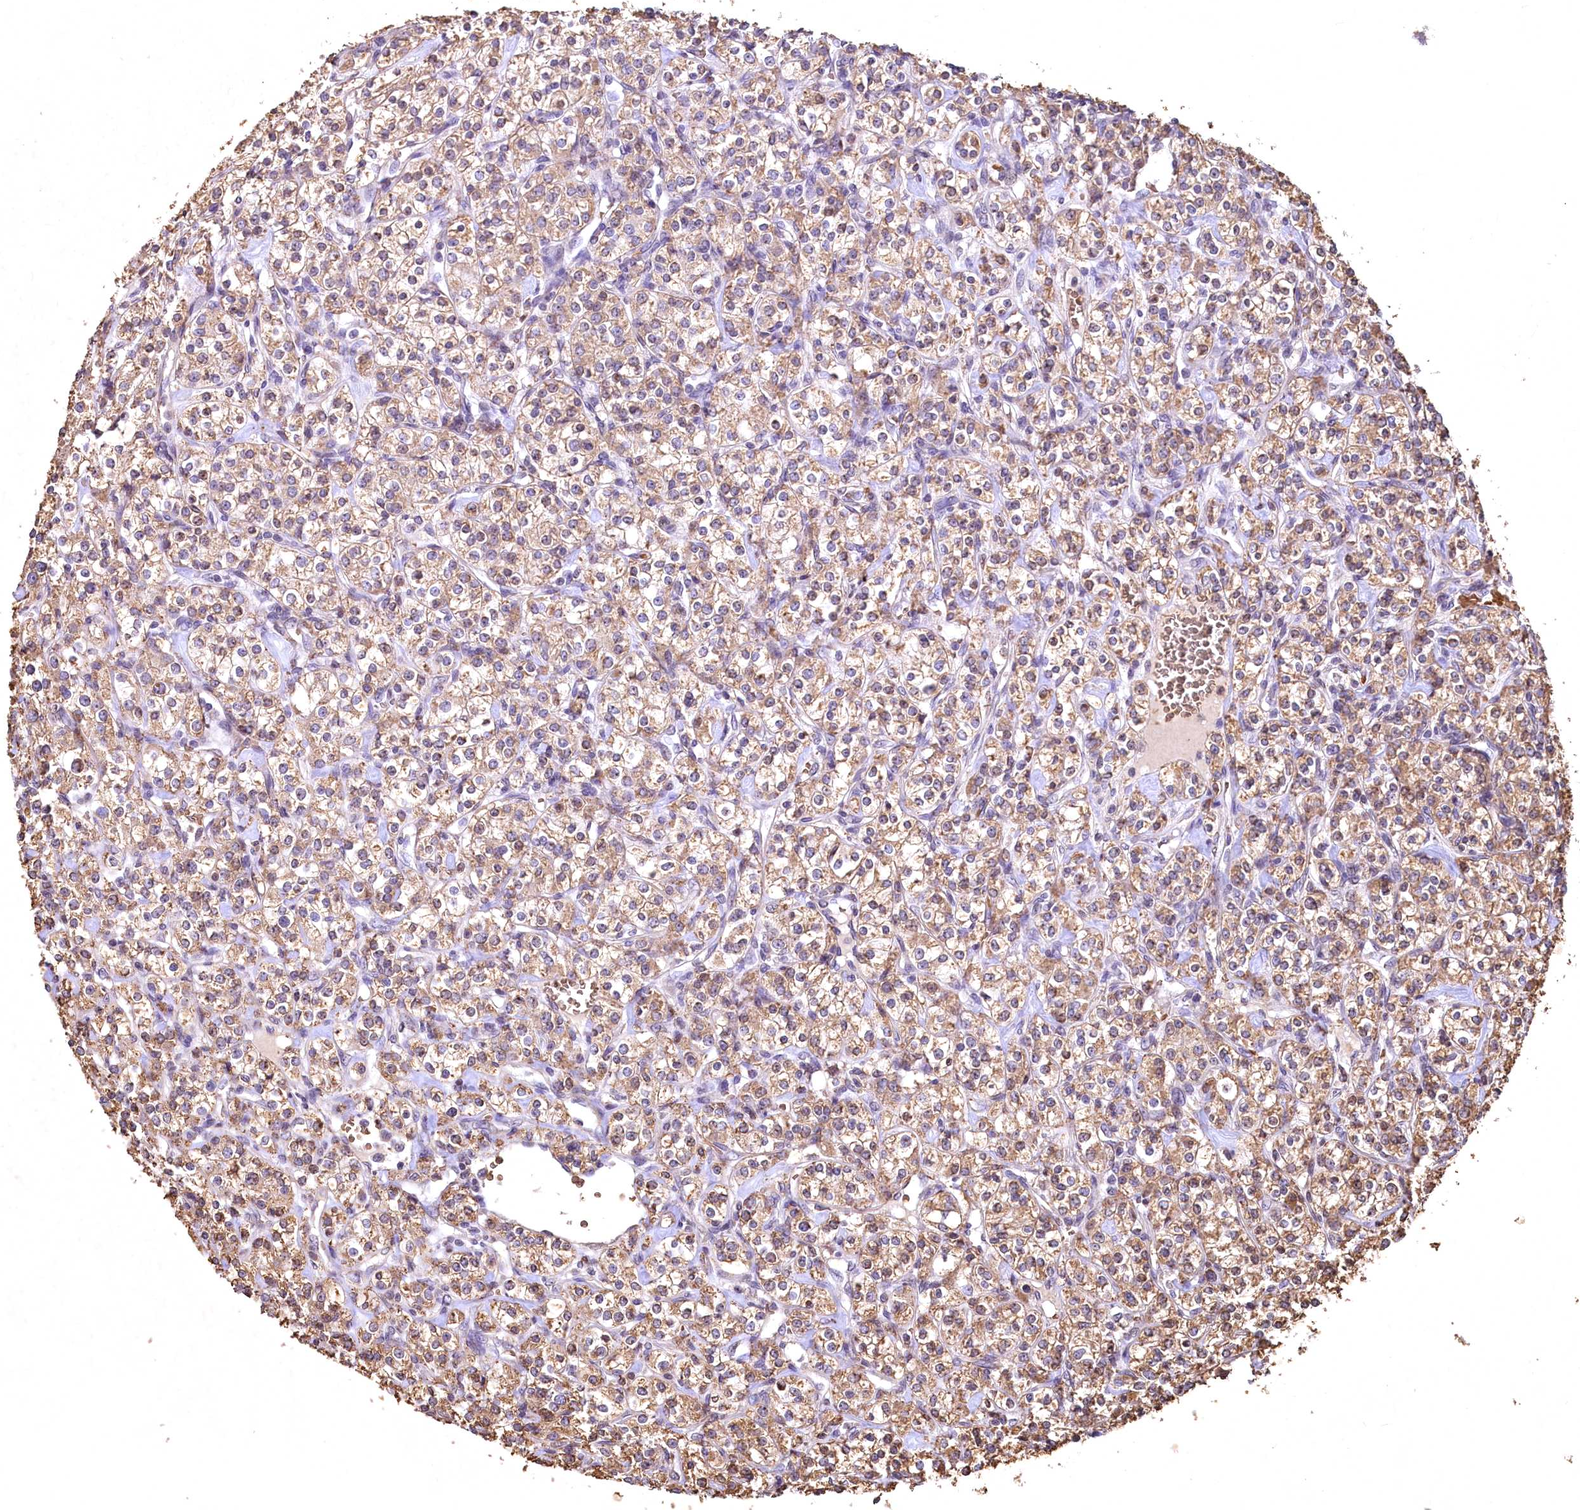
{"staining": {"intensity": "moderate", "quantity": ">75%", "location": "cytoplasmic/membranous"}, "tissue": "renal cancer", "cell_type": "Tumor cells", "image_type": "cancer", "snomed": [{"axis": "morphology", "description": "Adenocarcinoma, NOS"}, {"axis": "topography", "description": "Kidney"}], "caption": "This histopathology image displays renal cancer stained with IHC to label a protein in brown. The cytoplasmic/membranous of tumor cells show moderate positivity for the protein. Nuclei are counter-stained blue.", "gene": "SPTA1", "patient": {"sex": "male", "age": 77}}